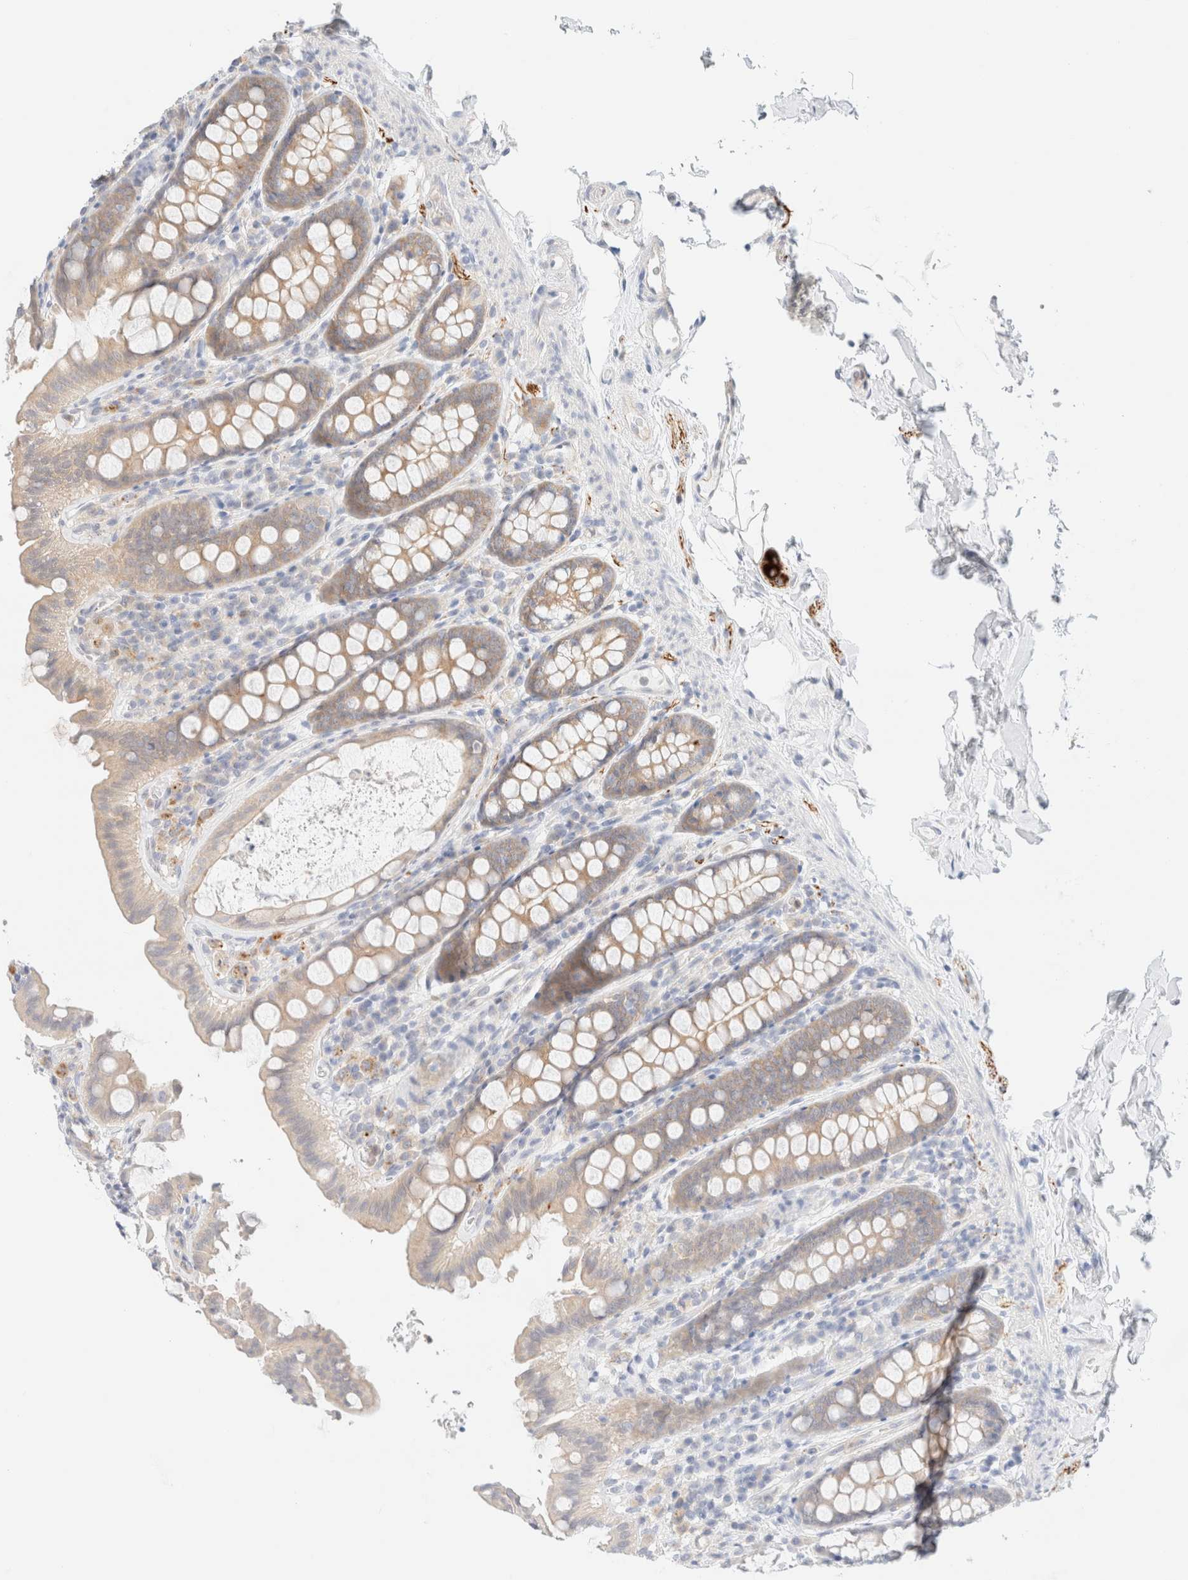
{"staining": {"intensity": "weak", "quantity": ">75%", "location": "cytoplasmic/membranous"}, "tissue": "colon", "cell_type": "Endothelial cells", "image_type": "normal", "snomed": [{"axis": "morphology", "description": "Normal tissue, NOS"}, {"axis": "topography", "description": "Colon"}, {"axis": "topography", "description": "Peripheral nerve tissue"}], "caption": "Immunohistochemical staining of normal colon displays weak cytoplasmic/membranous protein staining in about >75% of endothelial cells.", "gene": "UNC13B", "patient": {"sex": "female", "age": 61}}